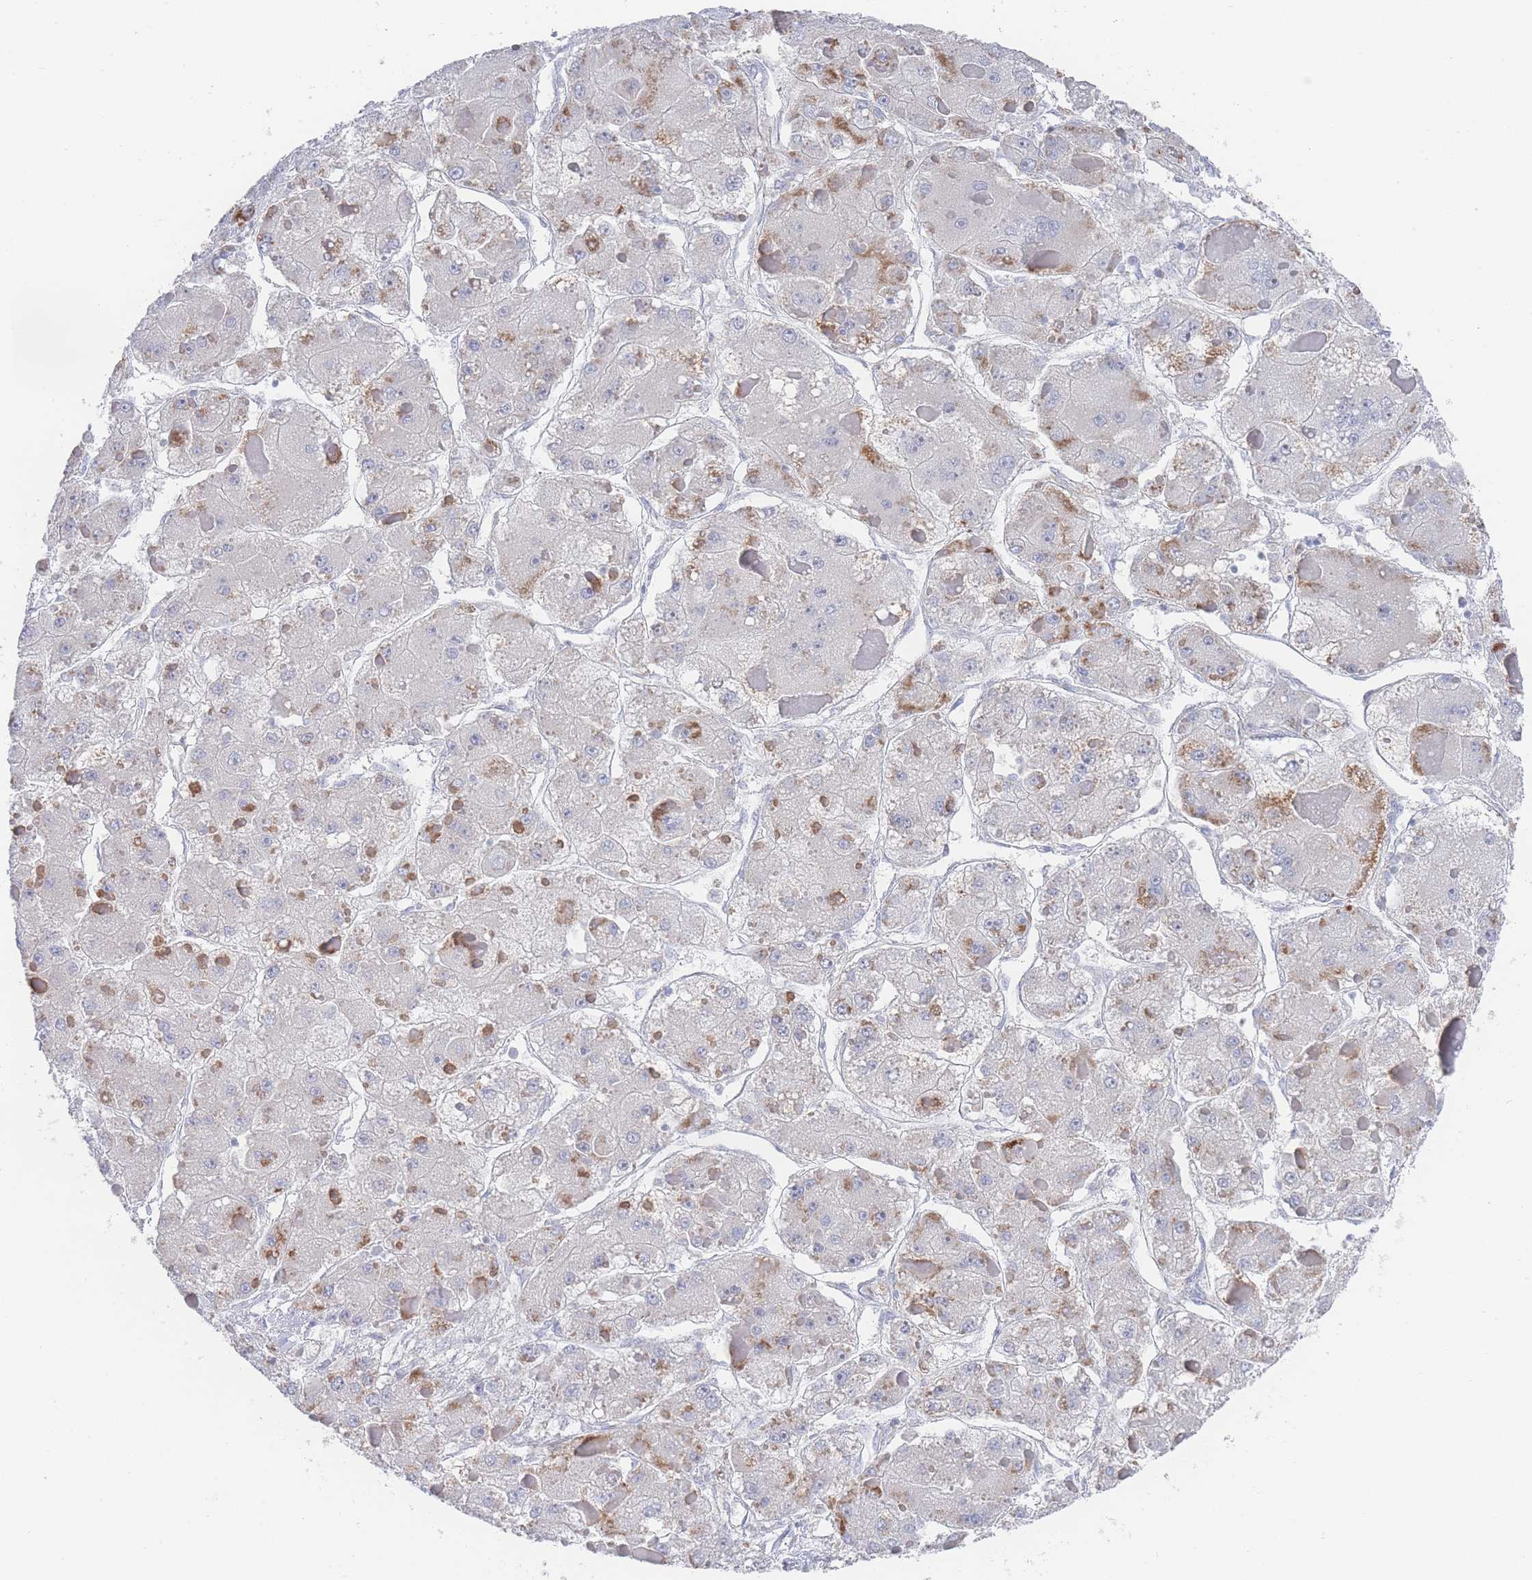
{"staining": {"intensity": "moderate", "quantity": "<25%", "location": "cytoplasmic/membranous"}, "tissue": "liver cancer", "cell_type": "Tumor cells", "image_type": "cancer", "snomed": [{"axis": "morphology", "description": "Carcinoma, Hepatocellular, NOS"}, {"axis": "topography", "description": "Liver"}], "caption": "Immunohistochemical staining of liver cancer (hepatocellular carcinoma) displays moderate cytoplasmic/membranous protein positivity in about <25% of tumor cells. The staining was performed using DAB to visualize the protein expression in brown, while the nuclei were stained in blue with hematoxylin (Magnification: 20x).", "gene": "ZNF142", "patient": {"sex": "female", "age": 73}}